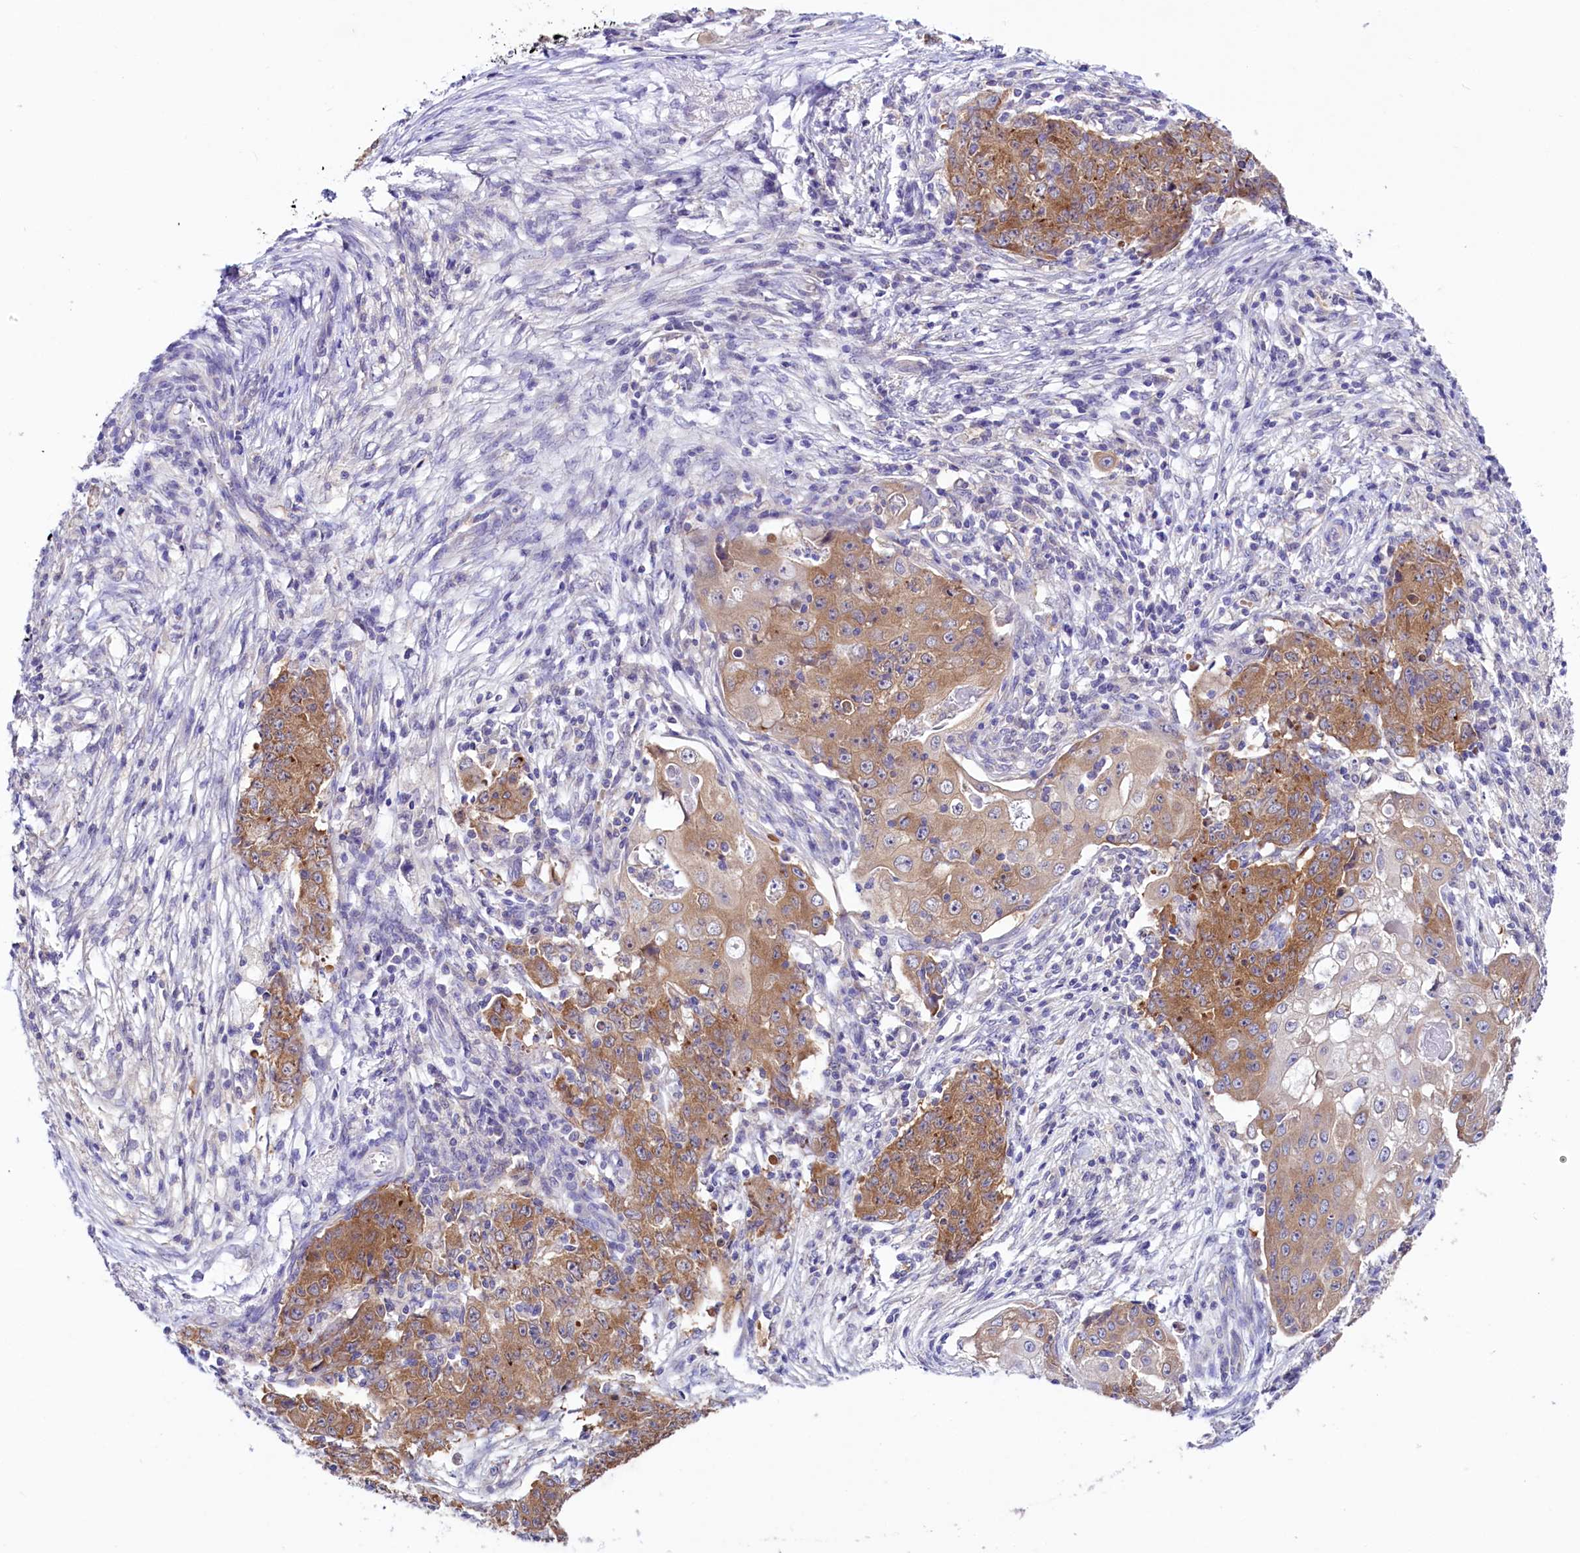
{"staining": {"intensity": "moderate", "quantity": ">75%", "location": "cytoplasmic/membranous"}, "tissue": "ovarian cancer", "cell_type": "Tumor cells", "image_type": "cancer", "snomed": [{"axis": "morphology", "description": "Carcinoma, endometroid"}, {"axis": "topography", "description": "Ovary"}], "caption": "Endometroid carcinoma (ovarian) stained with DAB immunohistochemistry (IHC) exhibits medium levels of moderate cytoplasmic/membranous expression in approximately >75% of tumor cells. (Brightfield microscopy of DAB IHC at high magnification).", "gene": "ABHD5", "patient": {"sex": "female", "age": 42}}